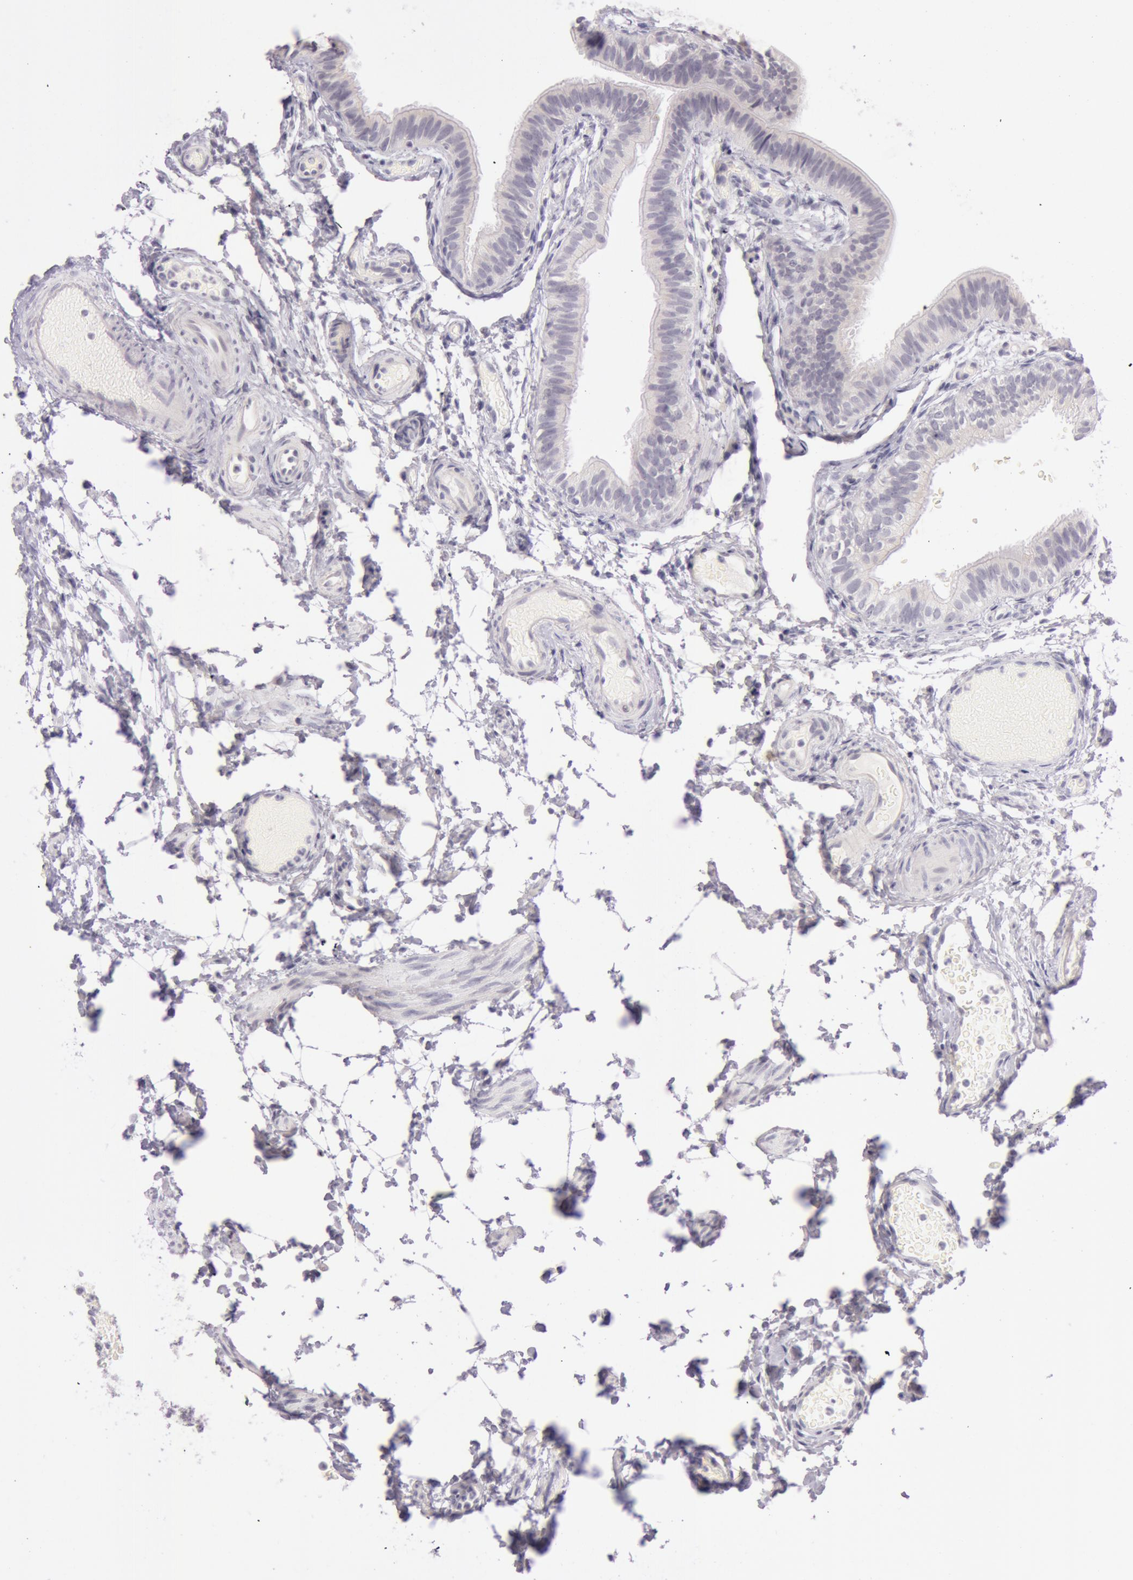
{"staining": {"intensity": "negative", "quantity": "none", "location": "none"}, "tissue": "fallopian tube", "cell_type": "Glandular cells", "image_type": "normal", "snomed": [{"axis": "morphology", "description": "Normal tissue, NOS"}, {"axis": "morphology", "description": "Dermoid, NOS"}, {"axis": "topography", "description": "Fallopian tube"}], "caption": "Immunohistochemistry (IHC) micrograph of benign fallopian tube: human fallopian tube stained with DAB shows no significant protein expression in glandular cells.", "gene": "RBMY1A1", "patient": {"sex": "female", "age": 33}}